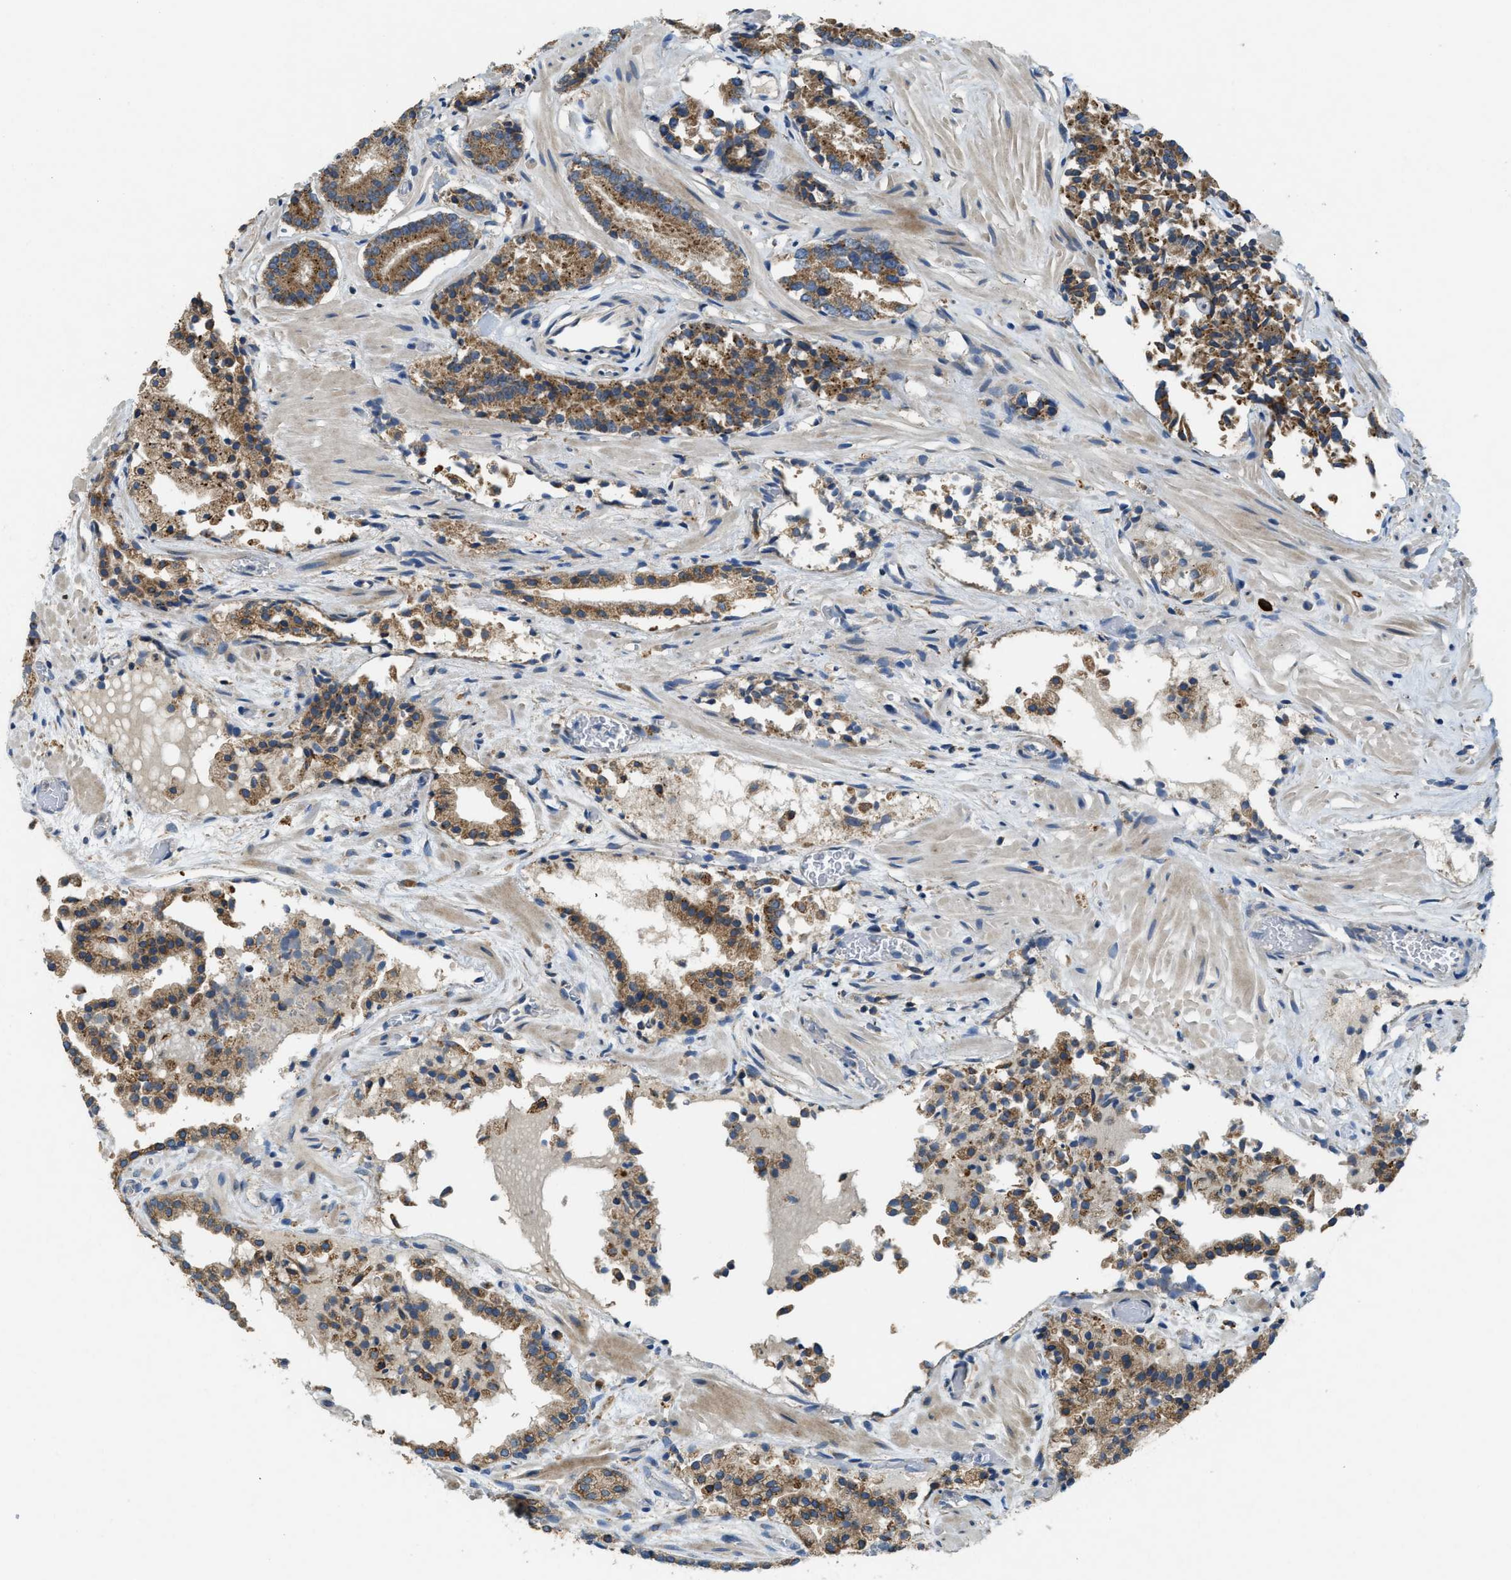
{"staining": {"intensity": "moderate", "quantity": ">75%", "location": "cytoplasmic/membranous"}, "tissue": "prostate cancer", "cell_type": "Tumor cells", "image_type": "cancer", "snomed": [{"axis": "morphology", "description": "Adenocarcinoma, Low grade"}, {"axis": "topography", "description": "Prostate"}], "caption": "Approximately >75% of tumor cells in human adenocarcinoma (low-grade) (prostate) reveal moderate cytoplasmic/membranous protein staining as visualized by brown immunohistochemical staining.", "gene": "TMEM68", "patient": {"sex": "male", "age": 51}}